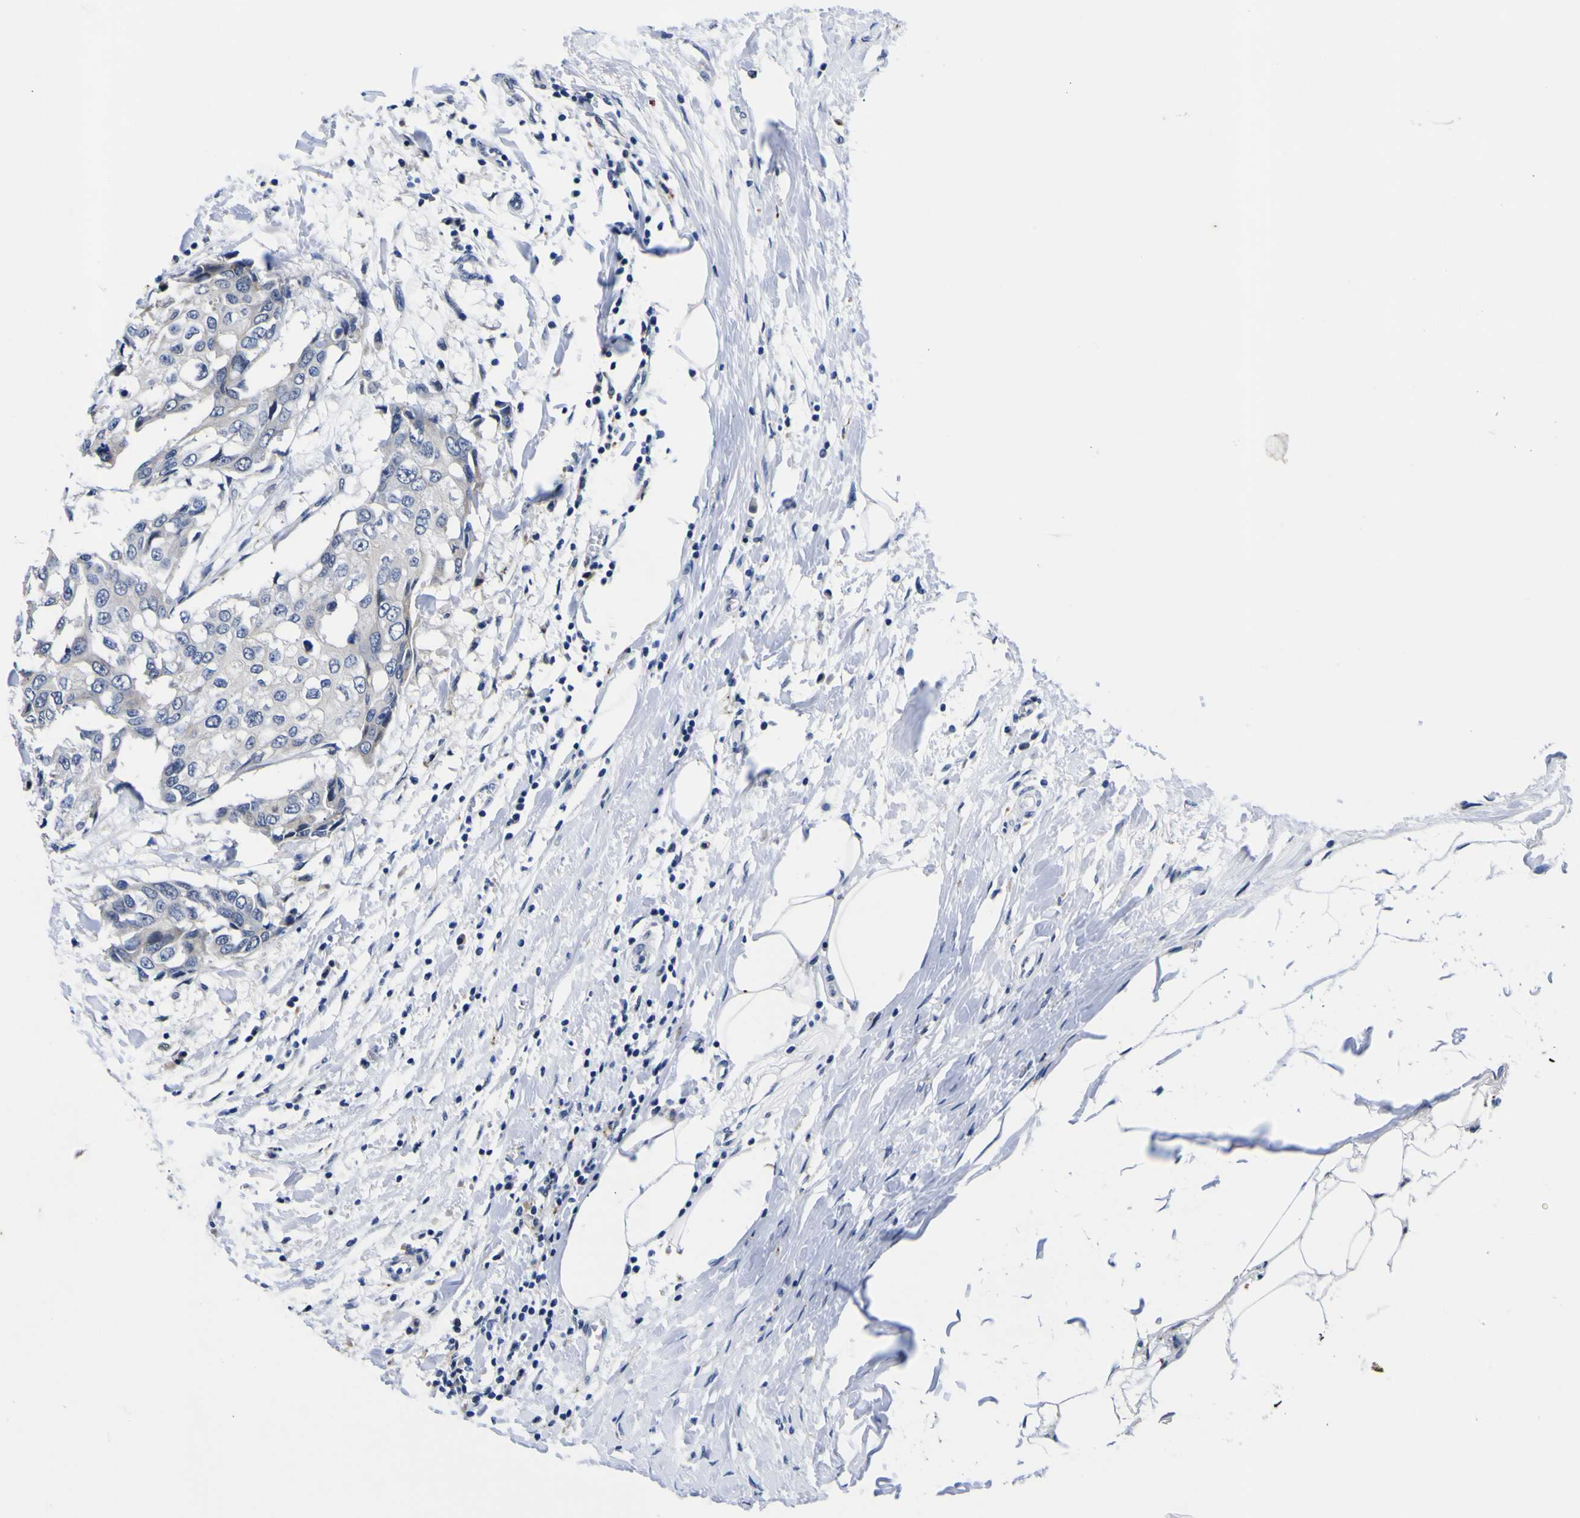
{"staining": {"intensity": "negative", "quantity": "none", "location": "none"}, "tissue": "breast cancer", "cell_type": "Tumor cells", "image_type": "cancer", "snomed": [{"axis": "morphology", "description": "Duct carcinoma"}, {"axis": "topography", "description": "Breast"}], "caption": "IHC histopathology image of neoplastic tissue: breast cancer (infiltrating ductal carcinoma) stained with DAB exhibits no significant protein expression in tumor cells.", "gene": "IGFLR1", "patient": {"sex": "female", "age": 27}}